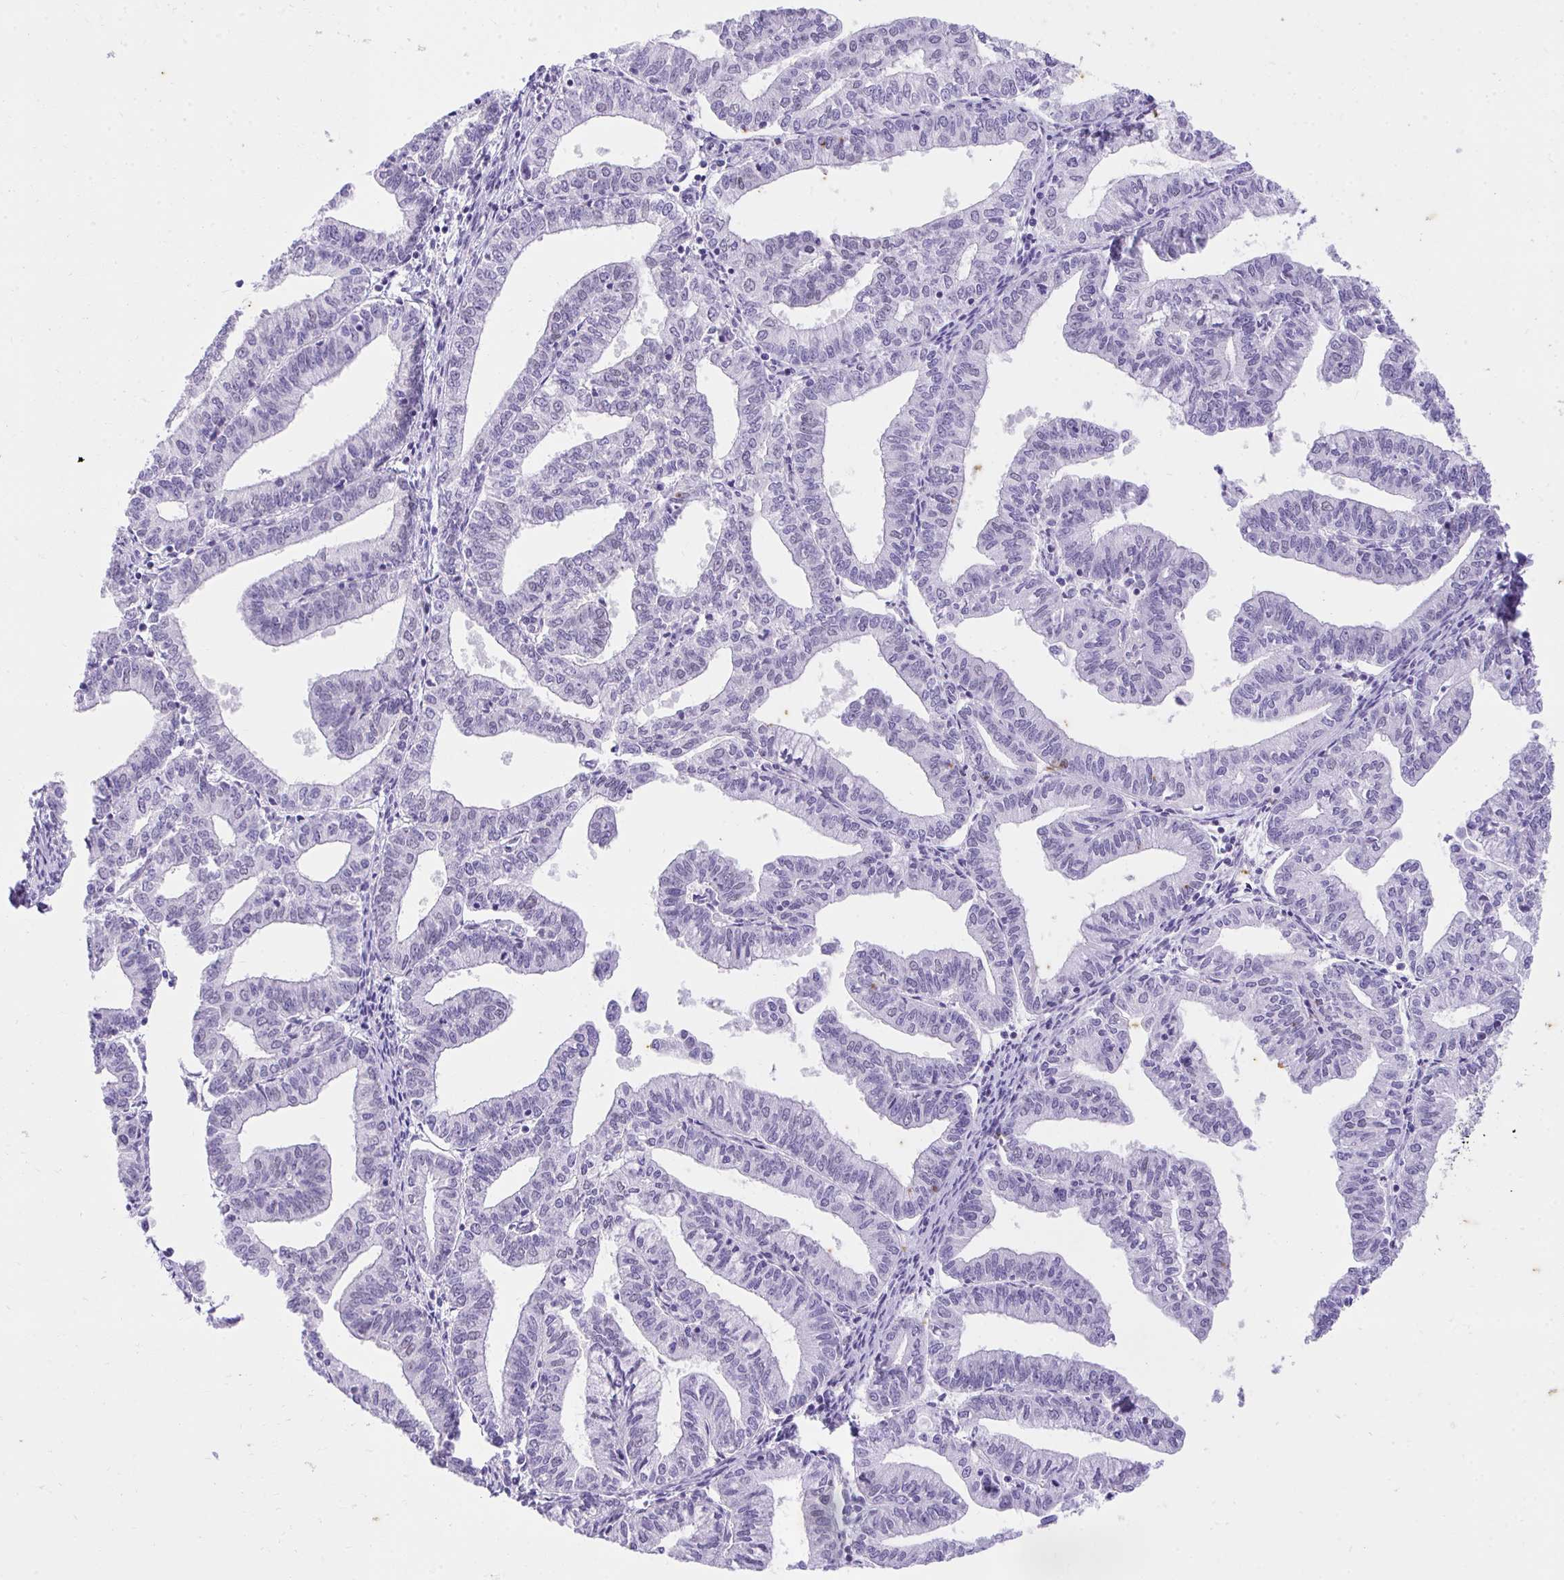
{"staining": {"intensity": "negative", "quantity": "none", "location": "none"}, "tissue": "endometrial cancer", "cell_type": "Tumor cells", "image_type": "cancer", "snomed": [{"axis": "morphology", "description": "Adenocarcinoma, NOS"}, {"axis": "topography", "description": "Endometrium"}], "caption": "Image shows no significant protein expression in tumor cells of endometrial adenocarcinoma.", "gene": "KLK1", "patient": {"sex": "female", "age": 61}}